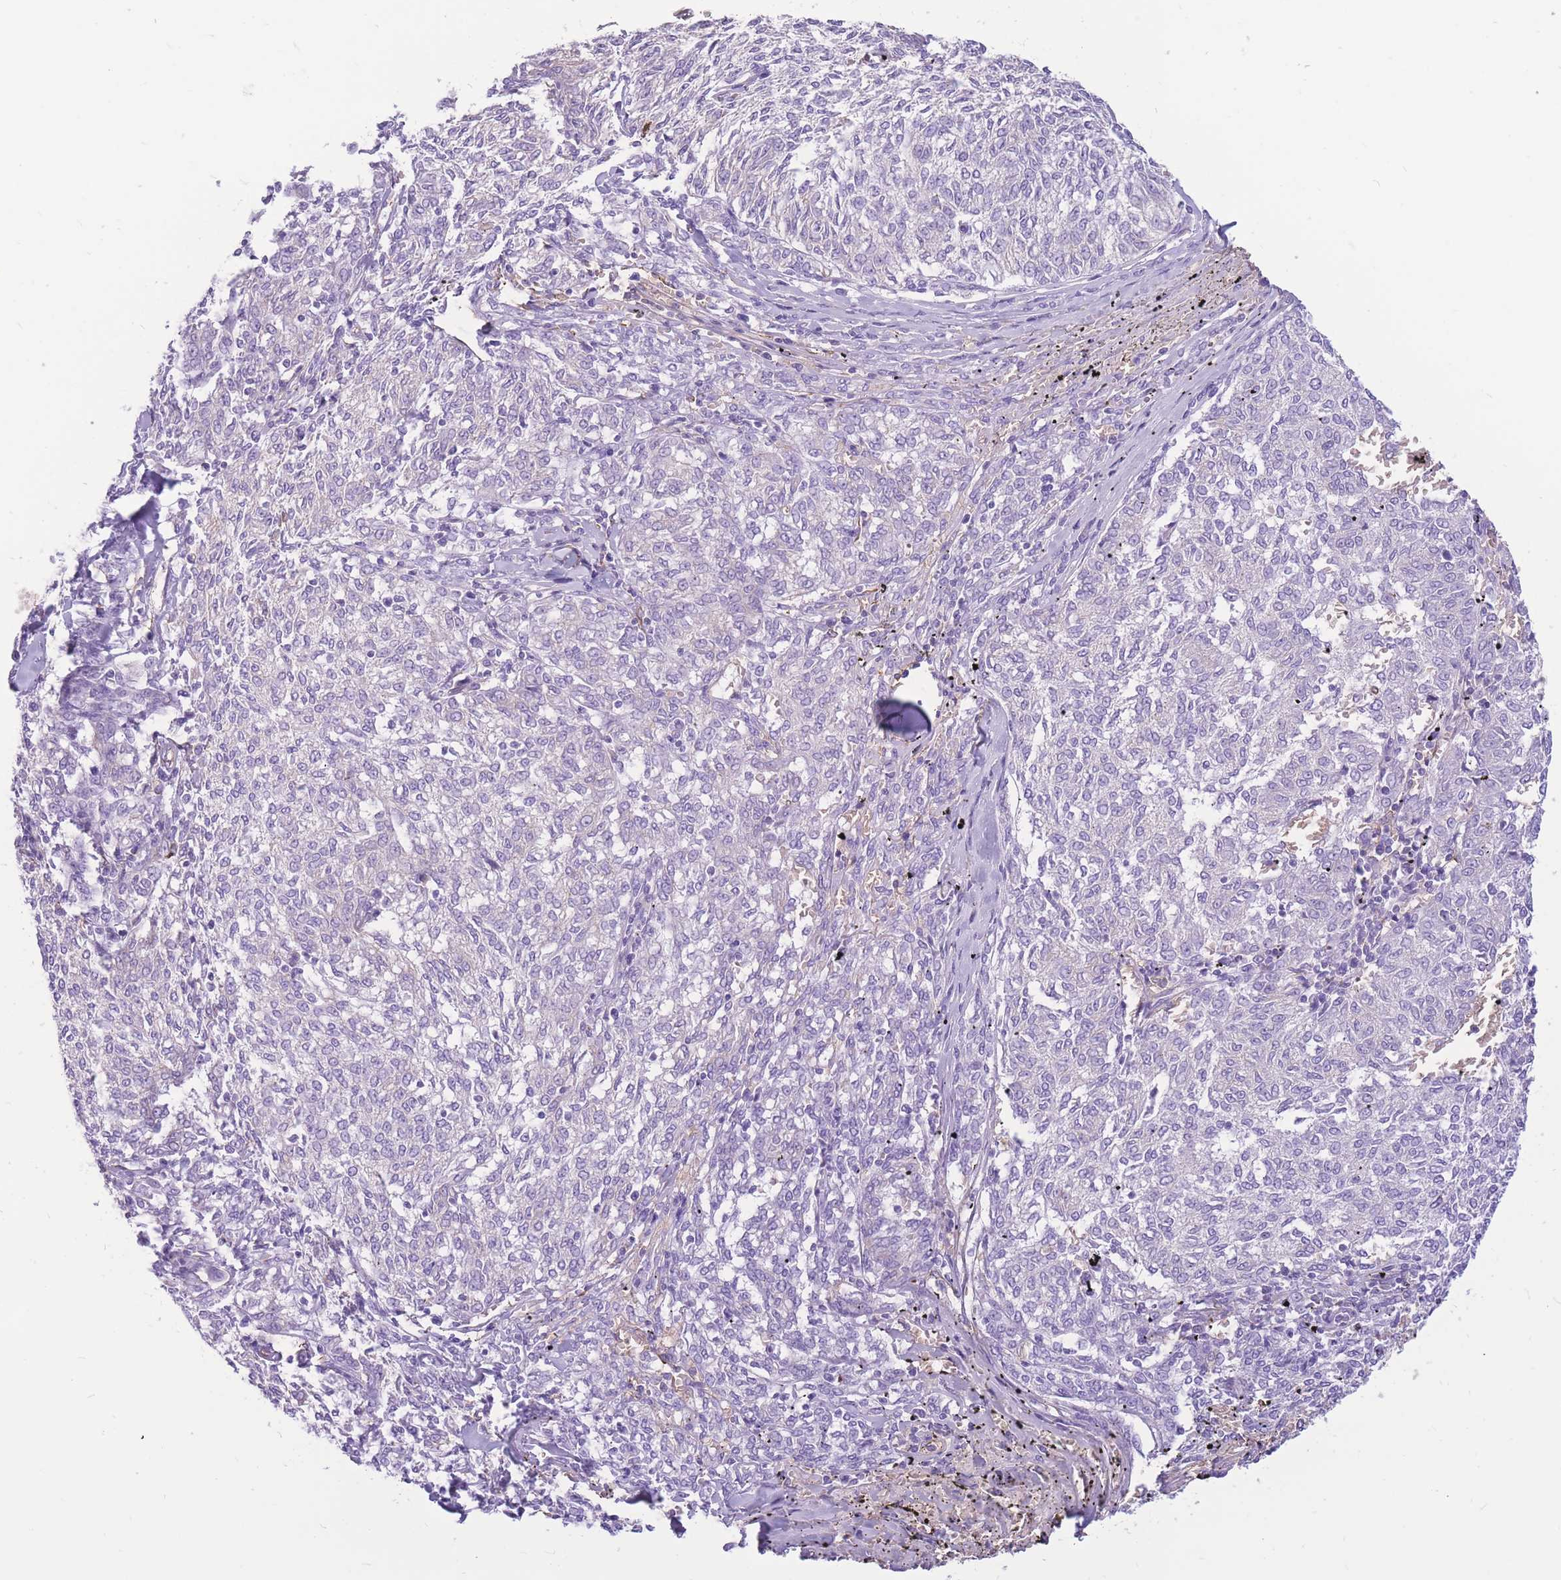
{"staining": {"intensity": "negative", "quantity": "none", "location": "none"}, "tissue": "melanoma", "cell_type": "Tumor cells", "image_type": "cancer", "snomed": [{"axis": "morphology", "description": "Malignant melanoma, NOS"}, {"axis": "topography", "description": "Skin"}], "caption": "Image shows no protein positivity in tumor cells of malignant melanoma tissue. Brightfield microscopy of IHC stained with DAB (brown) and hematoxylin (blue), captured at high magnification.", "gene": "ADD2", "patient": {"sex": "female", "age": 72}}